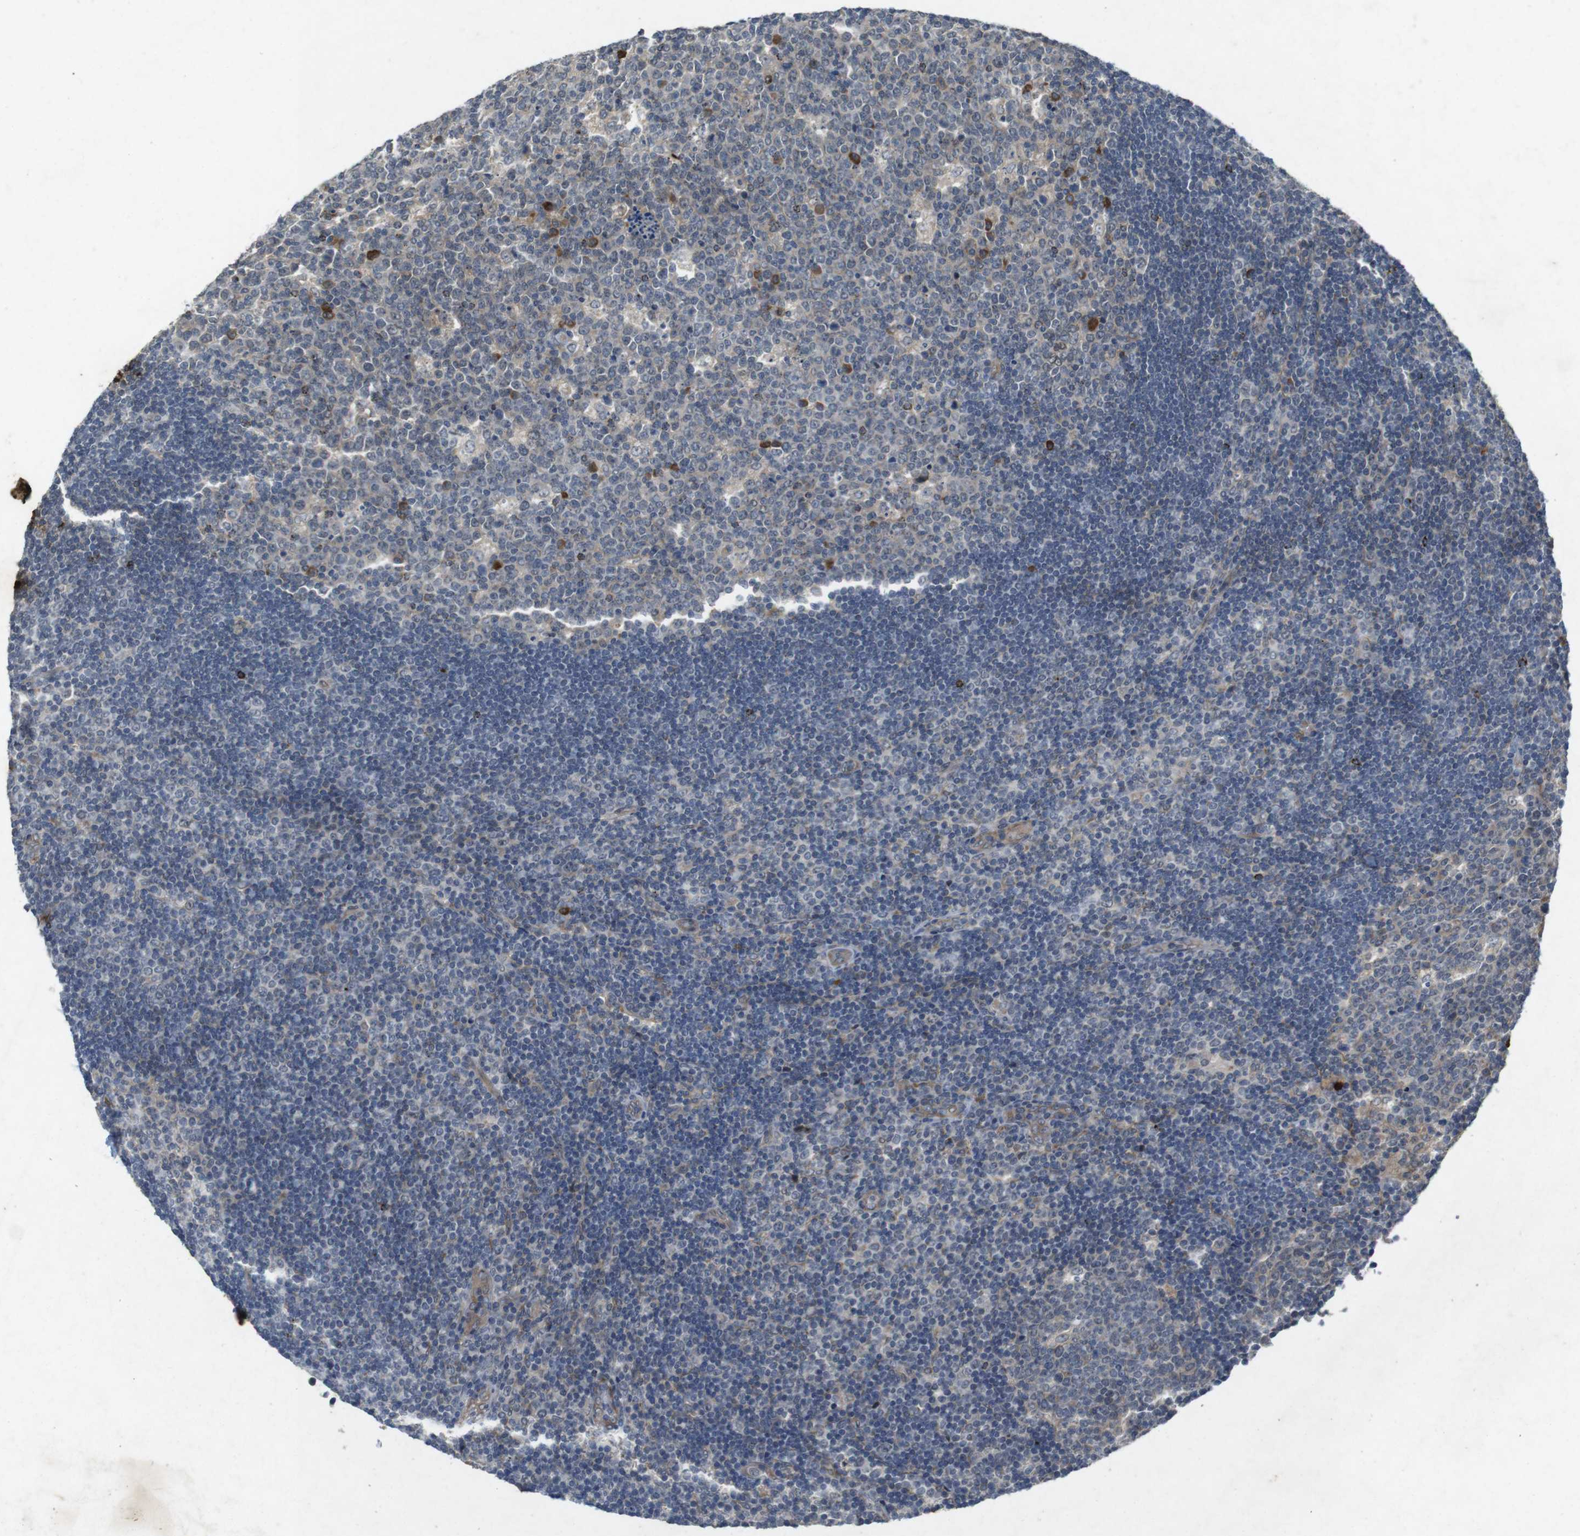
{"staining": {"intensity": "strong", "quantity": "<25%", "location": "cytoplasmic/membranous"}, "tissue": "lymph node", "cell_type": "Germinal center cells", "image_type": "normal", "snomed": [{"axis": "morphology", "description": "Normal tissue, NOS"}, {"axis": "topography", "description": "Lymph node"}, {"axis": "topography", "description": "Salivary gland"}], "caption": "The photomicrograph demonstrates staining of unremarkable lymph node, revealing strong cytoplasmic/membranous protein staining (brown color) within germinal center cells. (IHC, brightfield microscopy, high magnification).", "gene": "FLCN", "patient": {"sex": "male", "age": 8}}